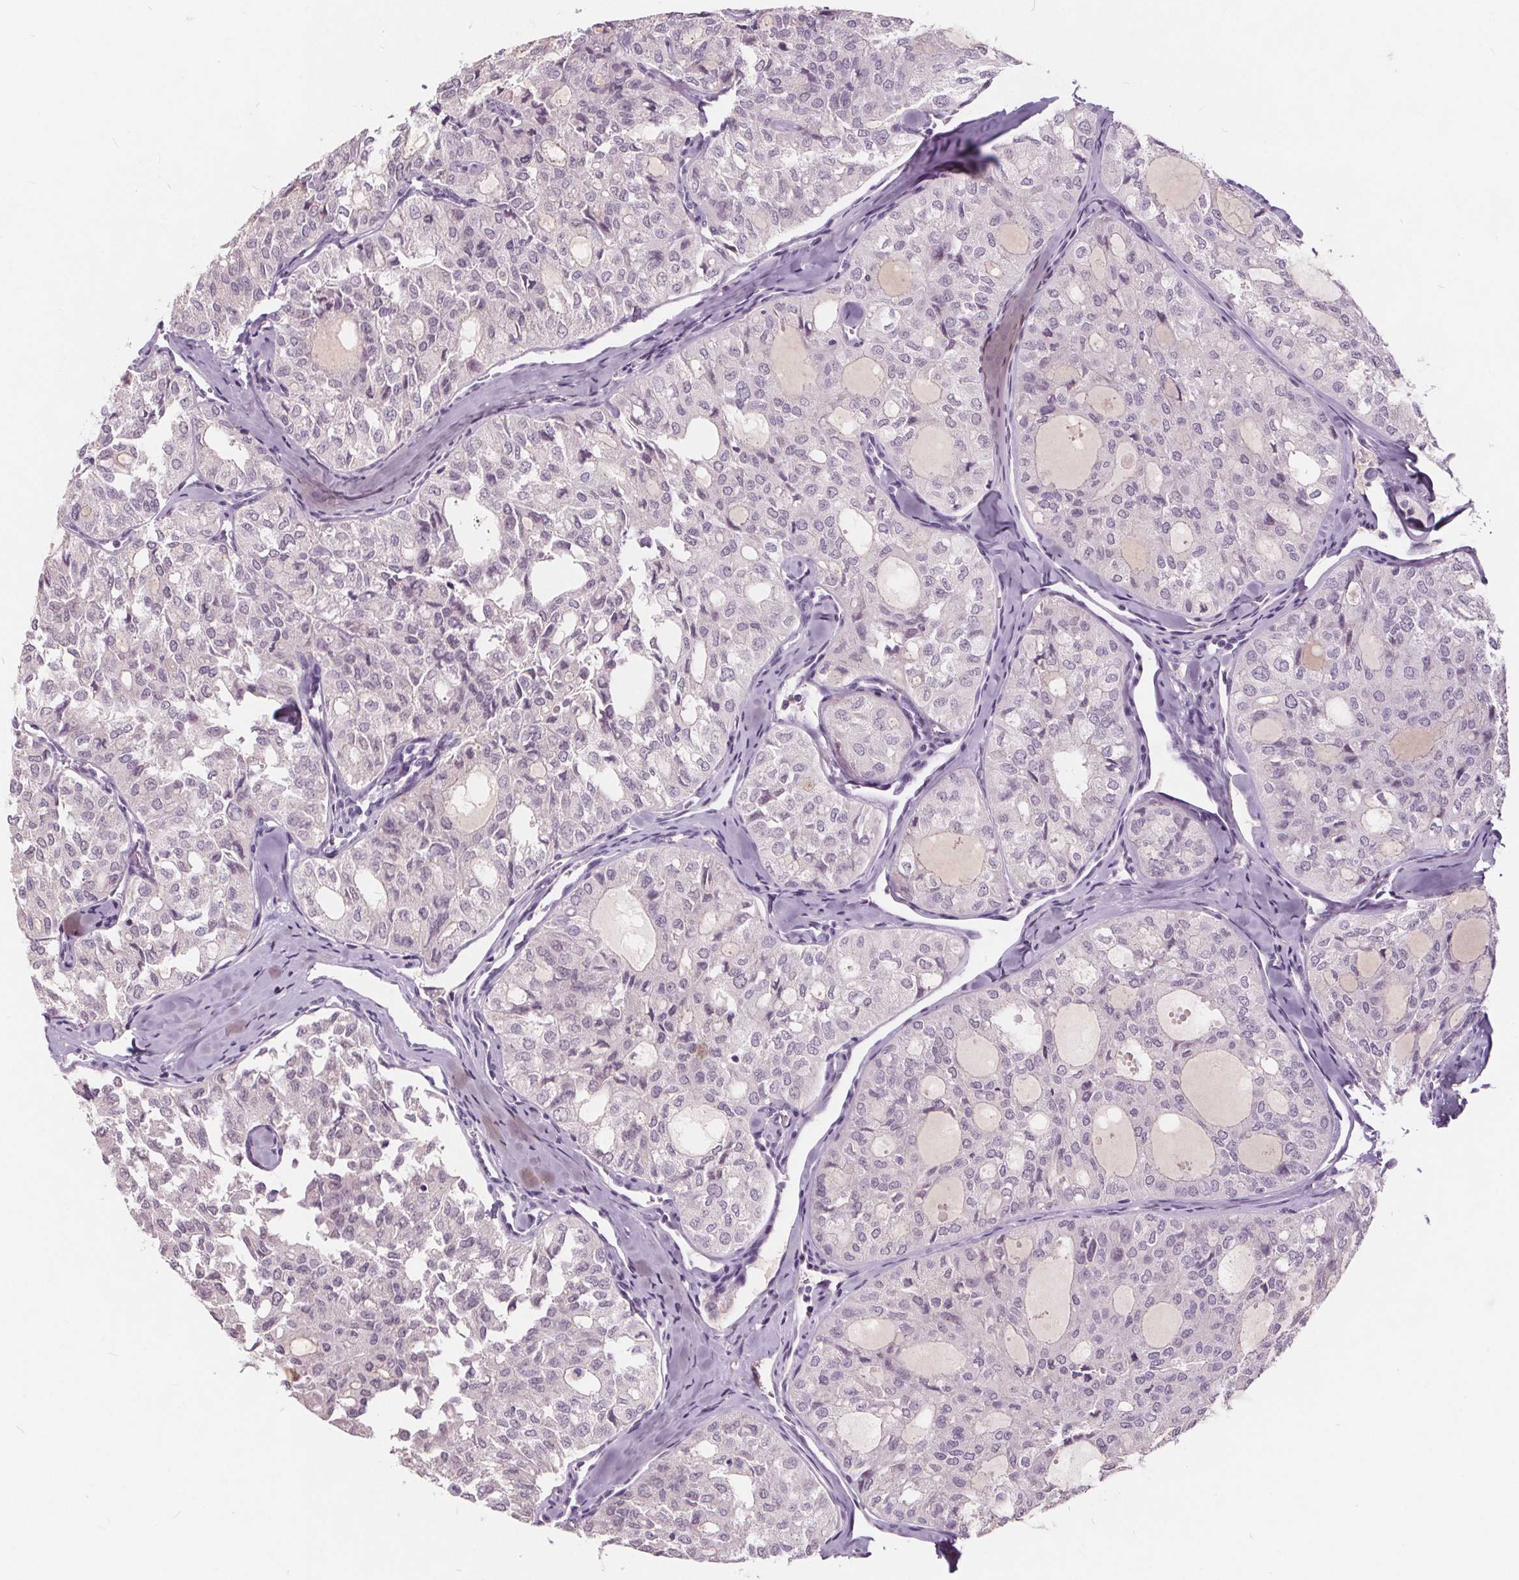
{"staining": {"intensity": "negative", "quantity": "none", "location": "none"}, "tissue": "thyroid cancer", "cell_type": "Tumor cells", "image_type": "cancer", "snomed": [{"axis": "morphology", "description": "Follicular adenoma carcinoma, NOS"}, {"axis": "topography", "description": "Thyroid gland"}], "caption": "An IHC image of follicular adenoma carcinoma (thyroid) is shown. There is no staining in tumor cells of follicular adenoma carcinoma (thyroid).", "gene": "PLA2G2E", "patient": {"sex": "male", "age": 75}}